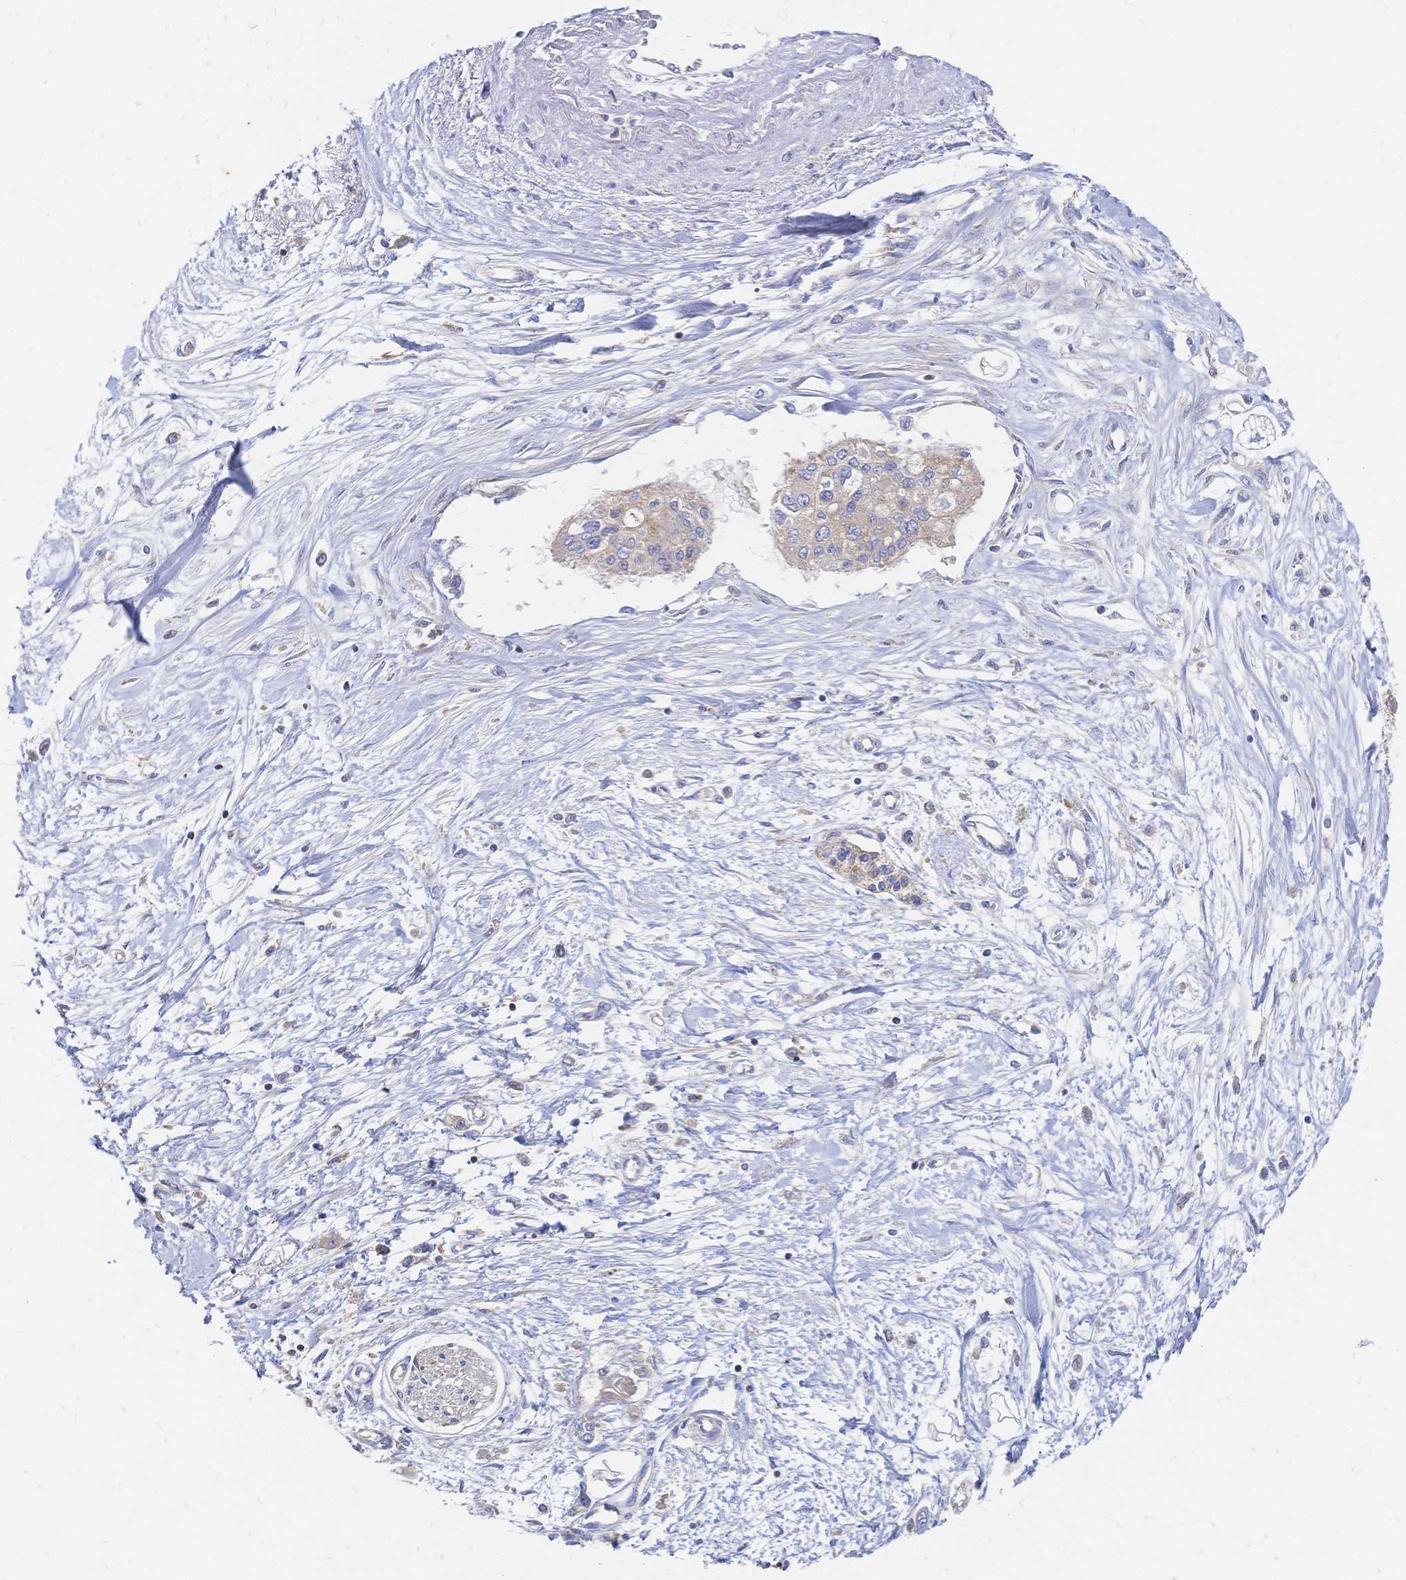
{"staining": {"intensity": "moderate", "quantity": "<25%", "location": "cytoplasmic/membranous"}, "tissue": "pancreatic cancer", "cell_type": "Tumor cells", "image_type": "cancer", "snomed": [{"axis": "morphology", "description": "Adenocarcinoma, NOS"}, {"axis": "topography", "description": "Pancreas"}], "caption": "There is low levels of moderate cytoplasmic/membranous positivity in tumor cells of pancreatic cancer (adenocarcinoma), as demonstrated by immunohistochemical staining (brown color).", "gene": "SORBS1", "patient": {"sex": "female", "age": 77}}